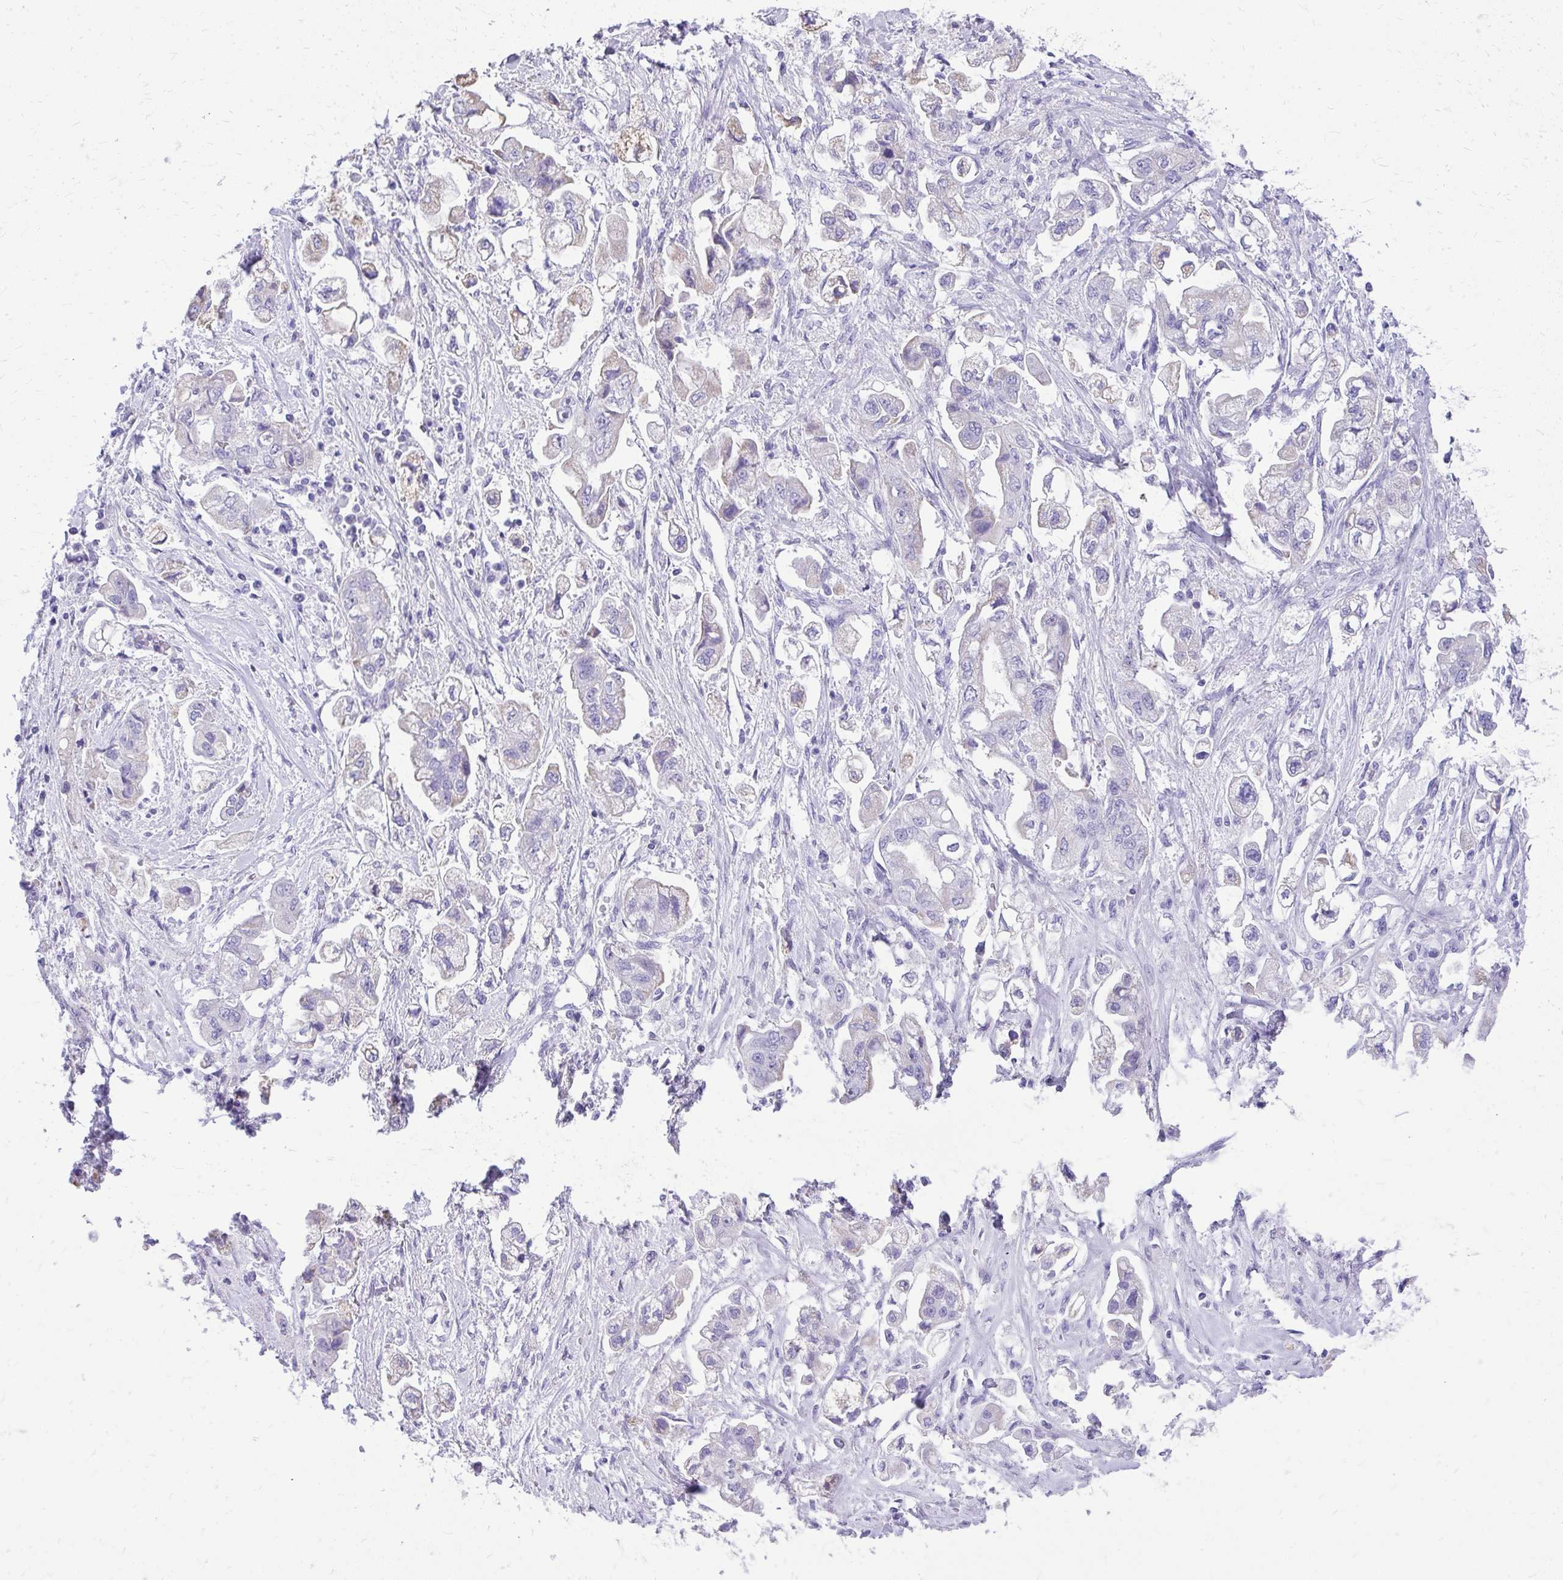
{"staining": {"intensity": "negative", "quantity": "none", "location": "none"}, "tissue": "stomach cancer", "cell_type": "Tumor cells", "image_type": "cancer", "snomed": [{"axis": "morphology", "description": "Adenocarcinoma, NOS"}, {"axis": "topography", "description": "Stomach"}], "caption": "Stomach cancer was stained to show a protein in brown. There is no significant staining in tumor cells.", "gene": "RALYL", "patient": {"sex": "male", "age": 62}}